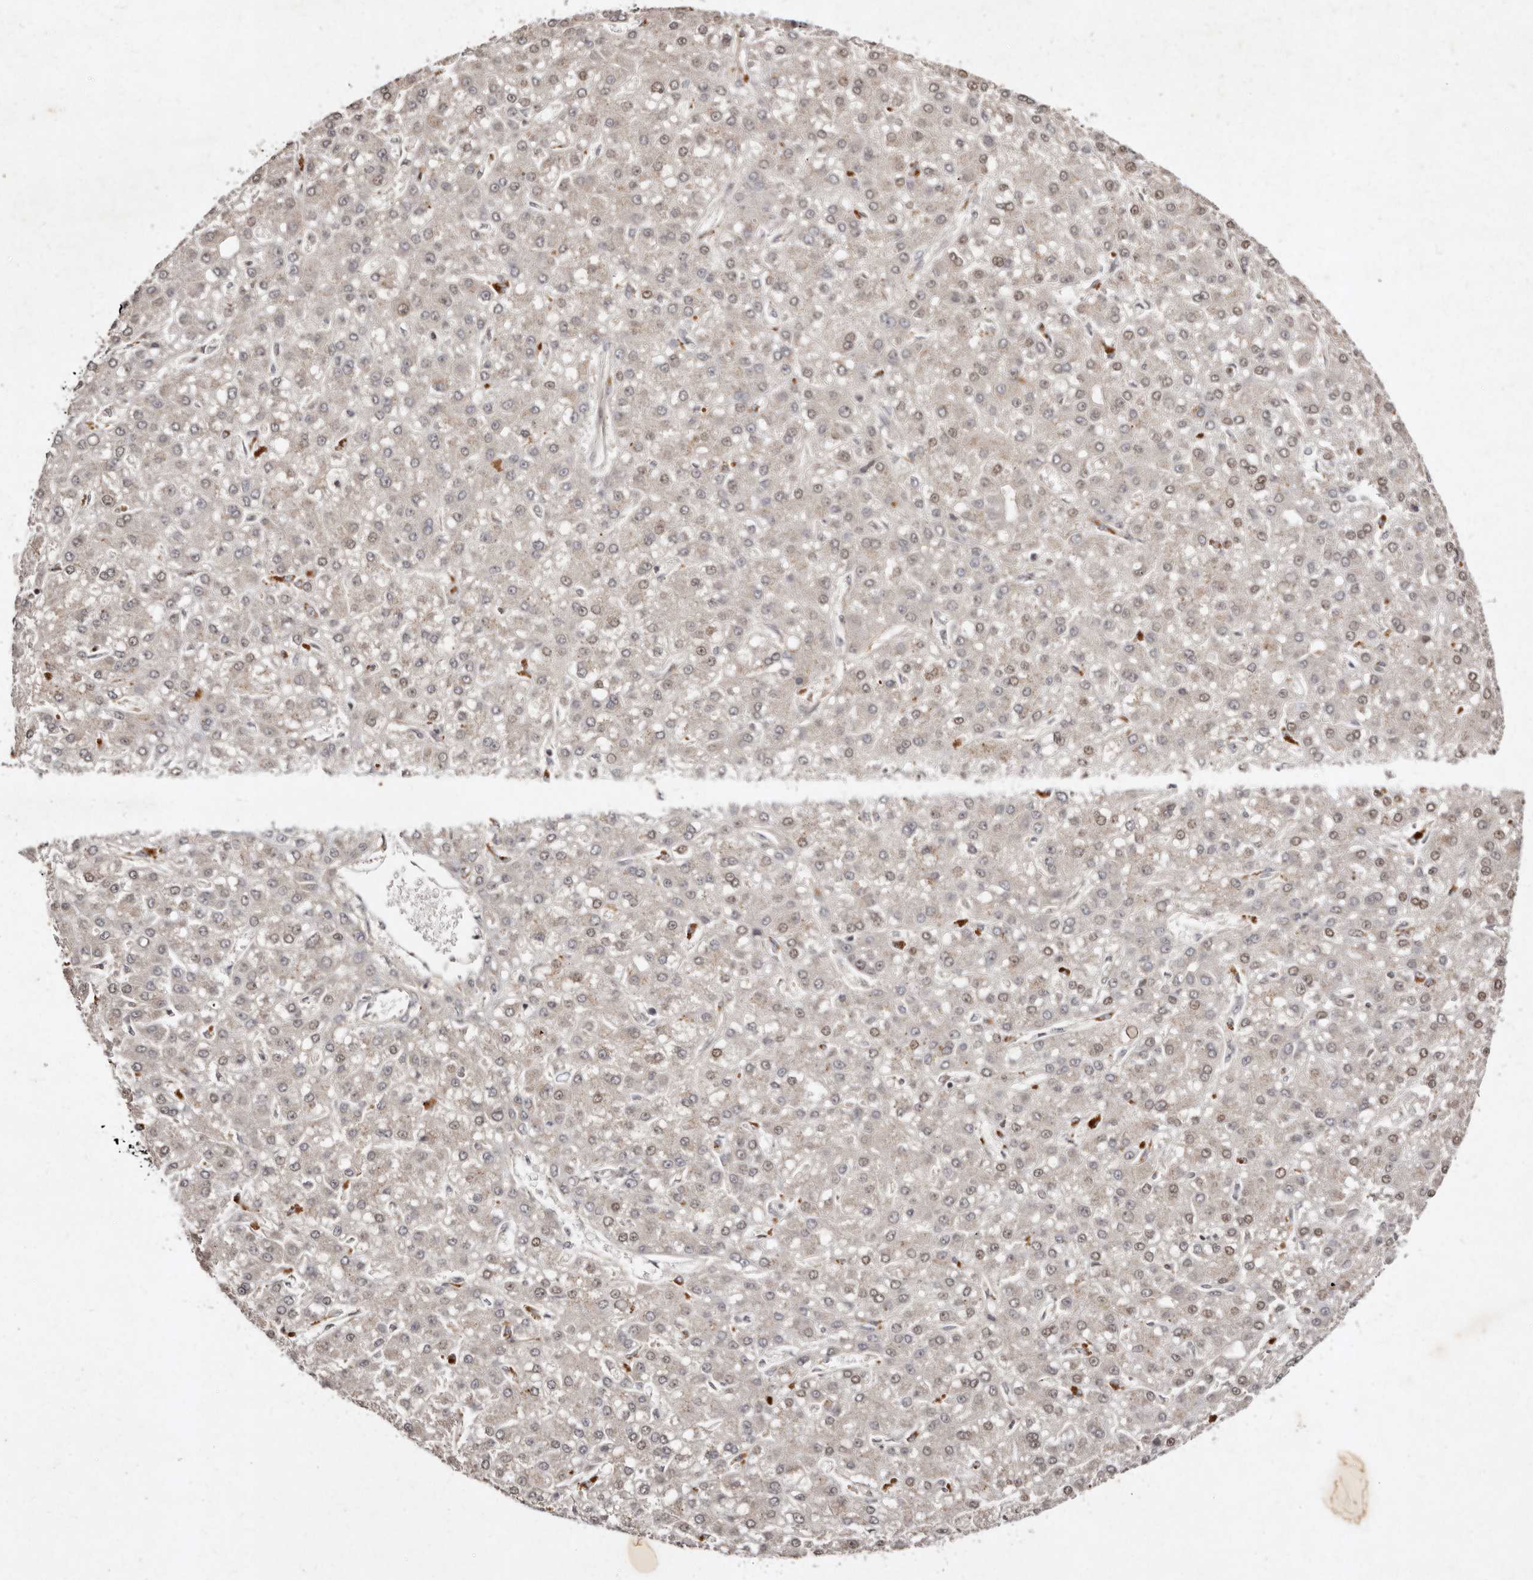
{"staining": {"intensity": "weak", "quantity": "25%-75%", "location": "nuclear"}, "tissue": "liver cancer", "cell_type": "Tumor cells", "image_type": "cancer", "snomed": [{"axis": "morphology", "description": "Carcinoma, Hepatocellular, NOS"}, {"axis": "topography", "description": "Liver"}], "caption": "Protein expression analysis of liver hepatocellular carcinoma displays weak nuclear positivity in approximately 25%-75% of tumor cells.", "gene": "LCORL", "patient": {"sex": "male", "age": 67}}